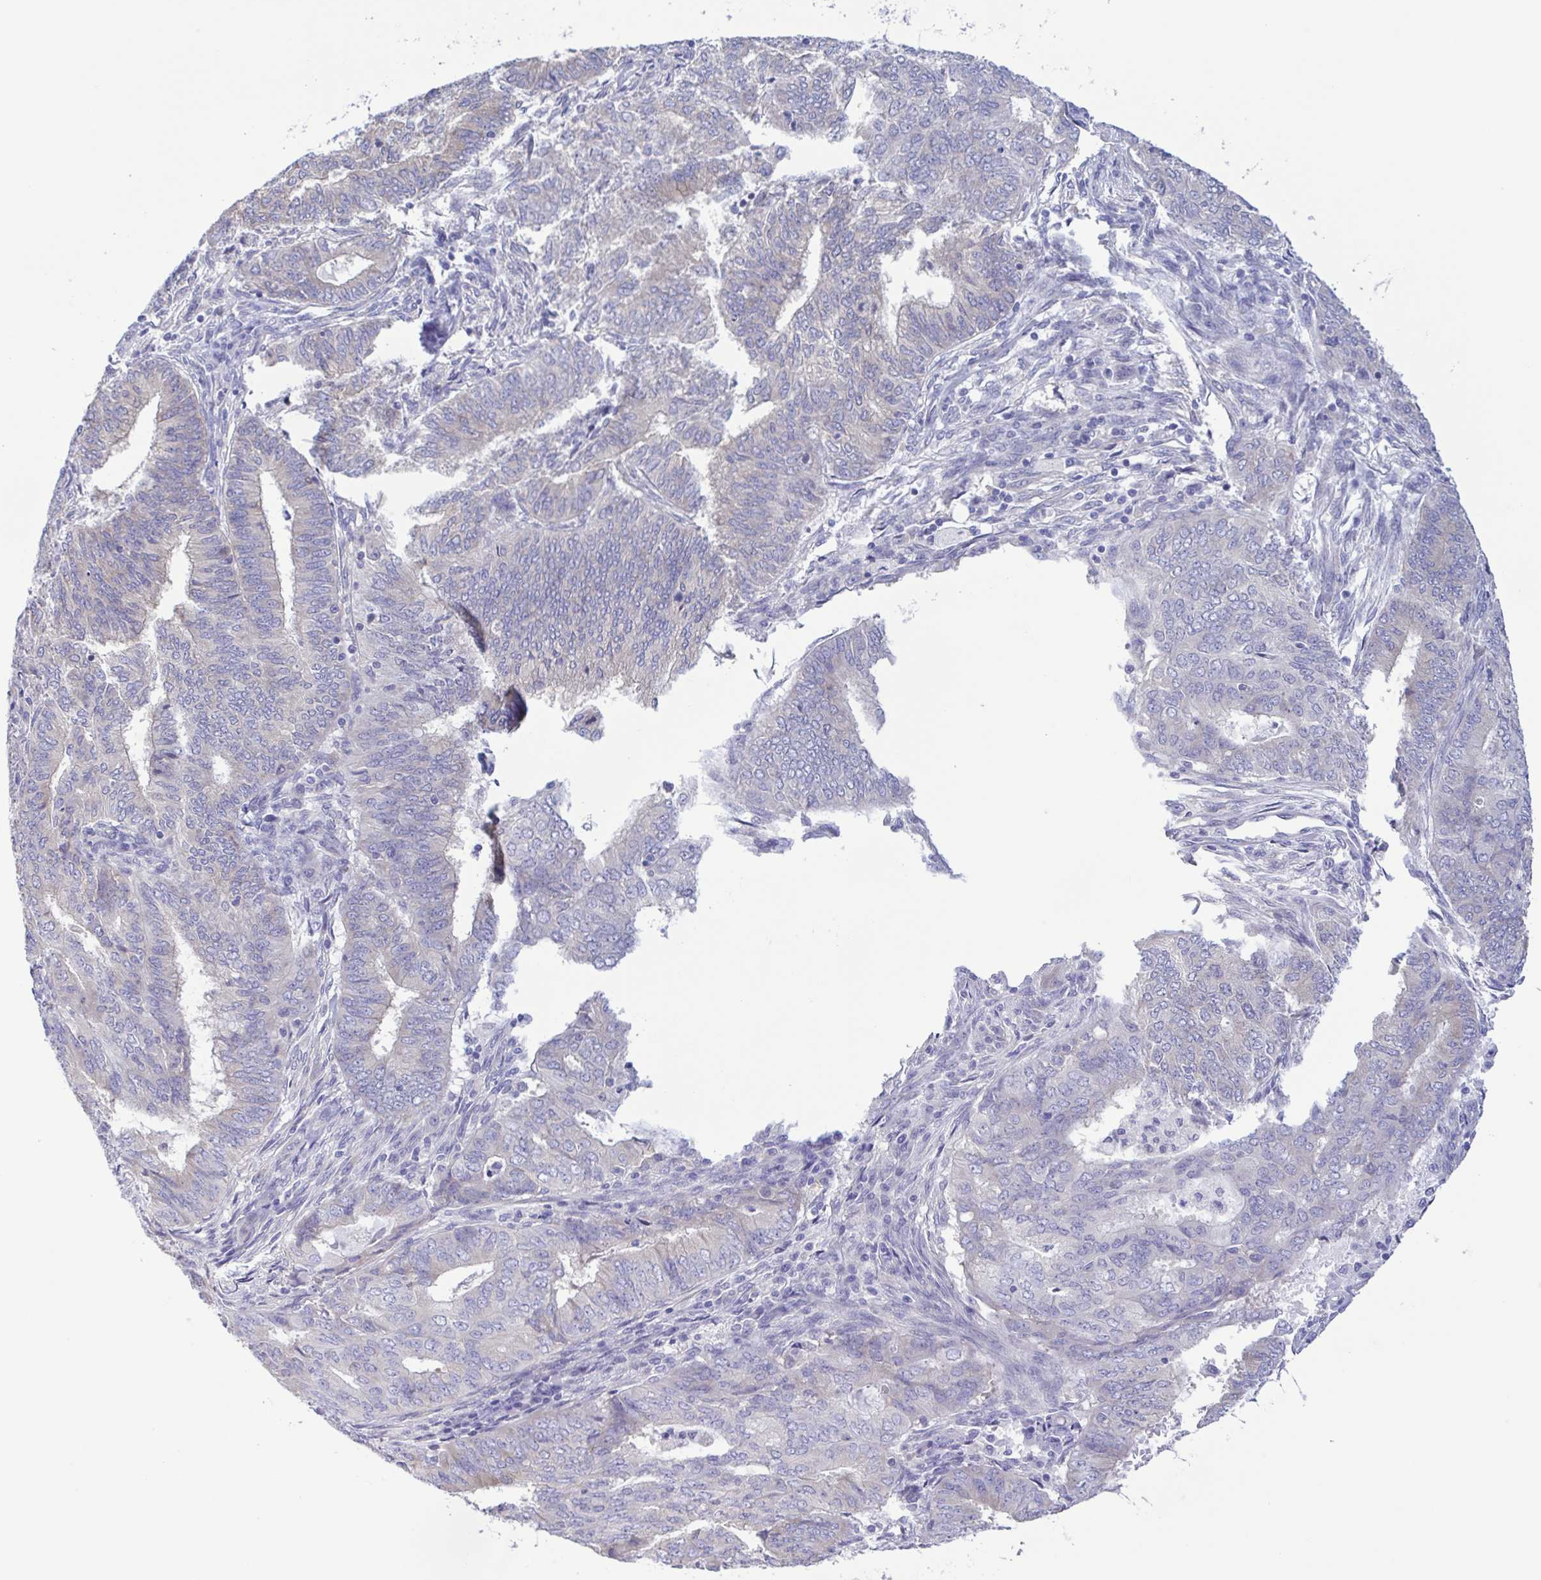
{"staining": {"intensity": "negative", "quantity": "none", "location": "none"}, "tissue": "endometrial cancer", "cell_type": "Tumor cells", "image_type": "cancer", "snomed": [{"axis": "morphology", "description": "Adenocarcinoma, NOS"}, {"axis": "topography", "description": "Endometrium"}], "caption": "Endometrial cancer (adenocarcinoma) was stained to show a protein in brown. There is no significant positivity in tumor cells. (DAB (3,3'-diaminobenzidine) immunohistochemistry visualized using brightfield microscopy, high magnification).", "gene": "TNNI3", "patient": {"sex": "female", "age": 62}}